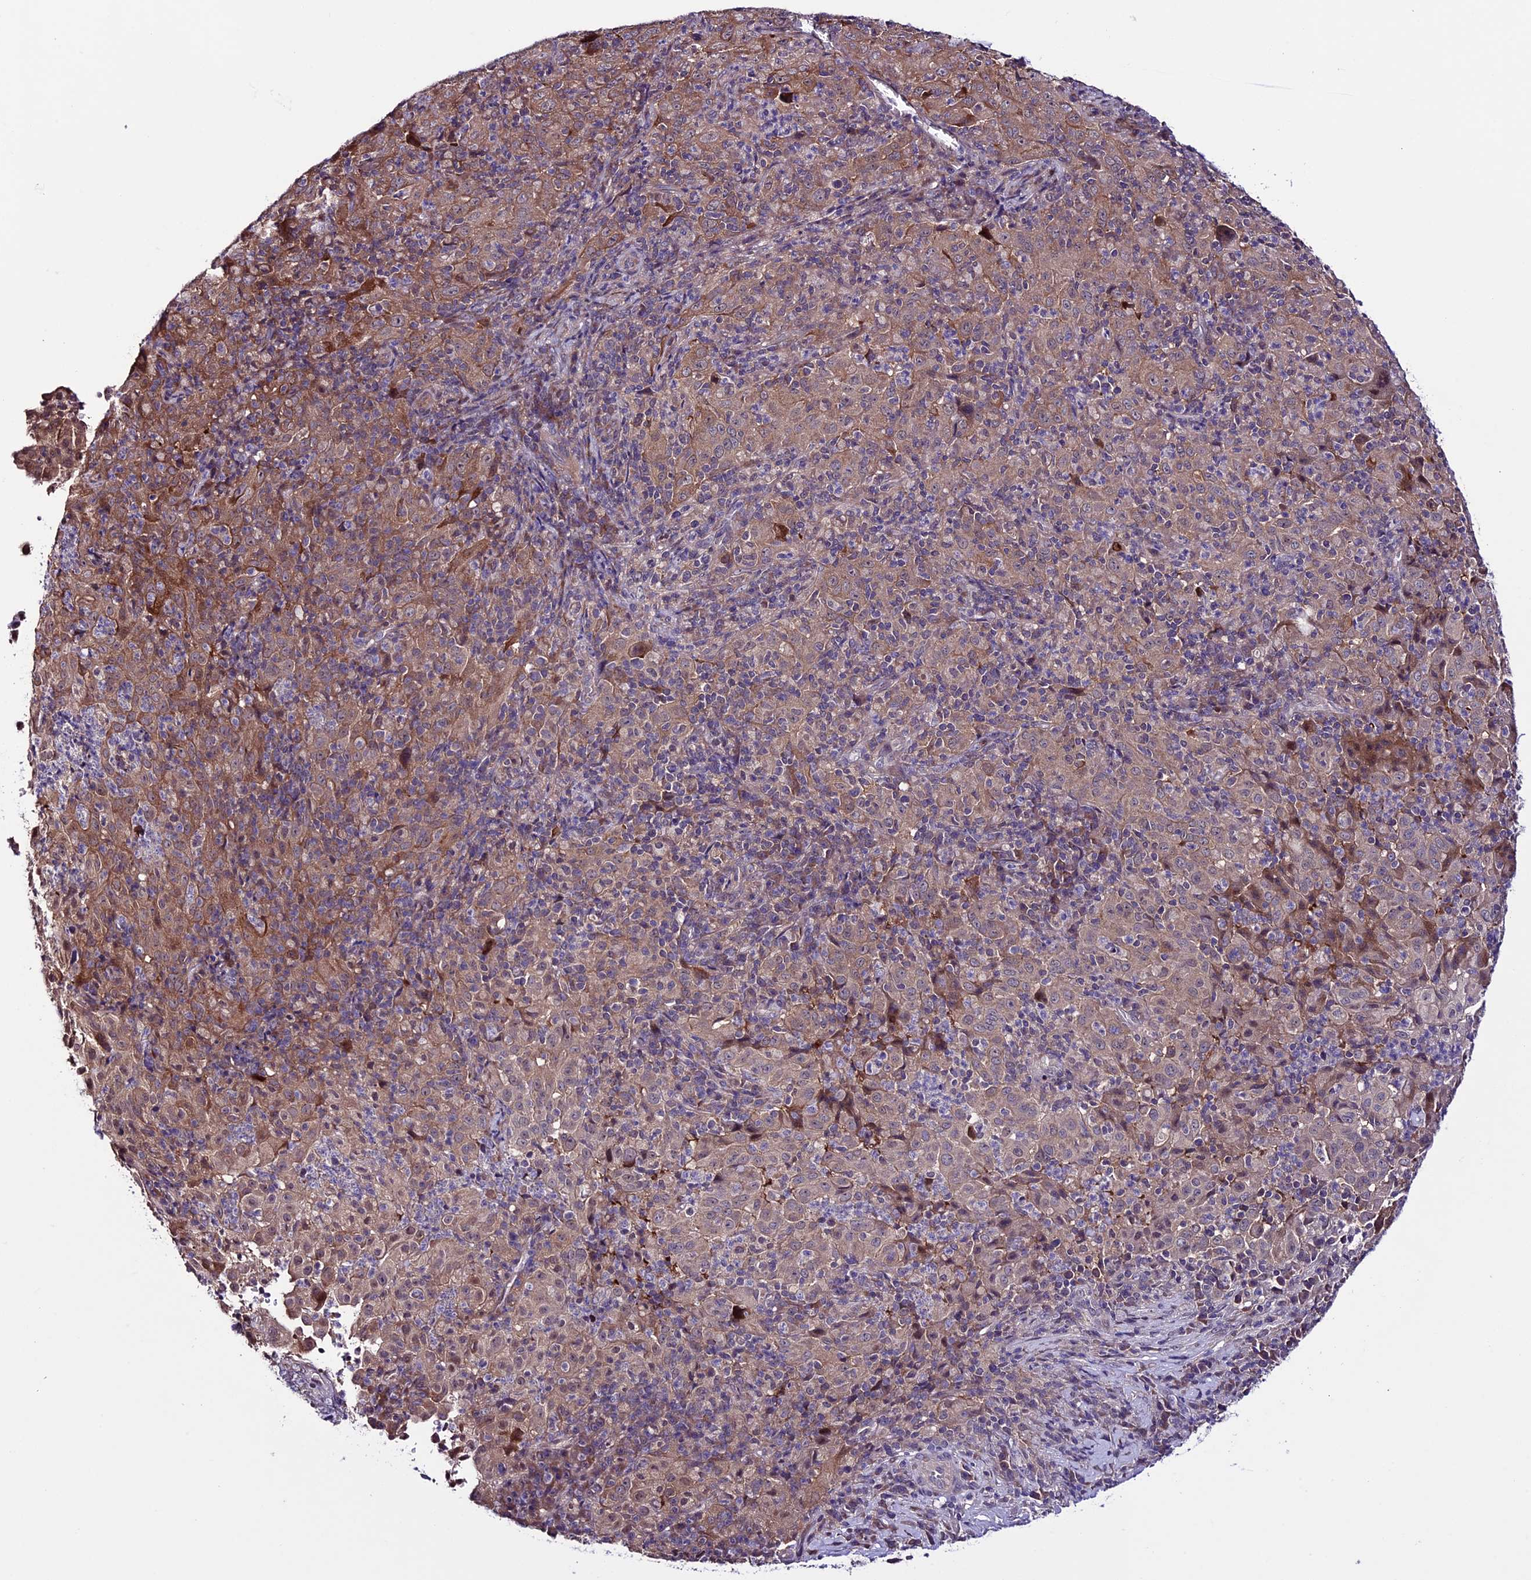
{"staining": {"intensity": "weak", "quantity": ">75%", "location": "cytoplasmic/membranous"}, "tissue": "pancreatic cancer", "cell_type": "Tumor cells", "image_type": "cancer", "snomed": [{"axis": "morphology", "description": "Adenocarcinoma, NOS"}, {"axis": "topography", "description": "Pancreas"}], "caption": "Brown immunohistochemical staining in human pancreatic adenocarcinoma shows weak cytoplasmic/membranous staining in about >75% of tumor cells.", "gene": "XKR7", "patient": {"sex": "male", "age": 63}}